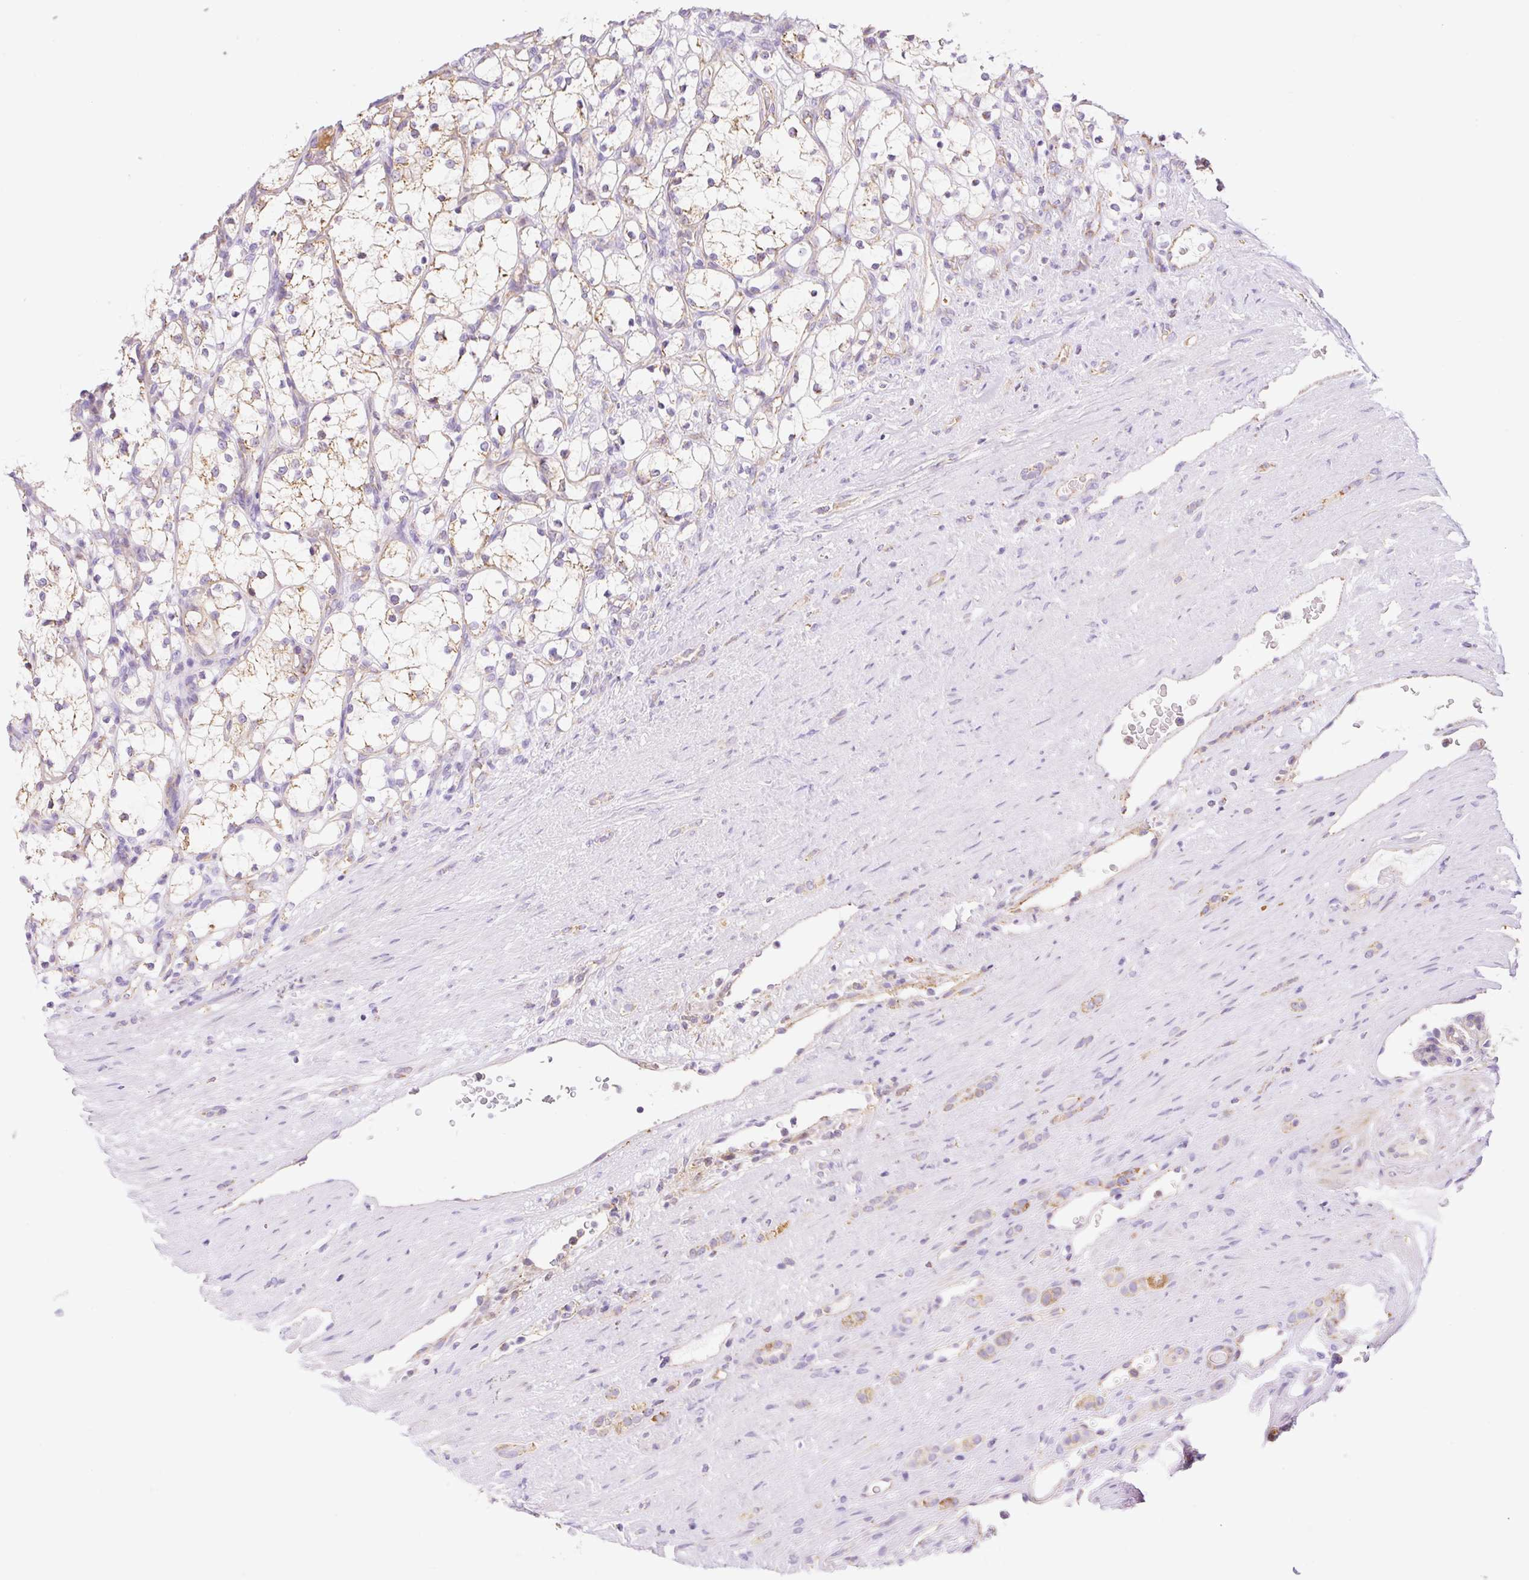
{"staining": {"intensity": "weak", "quantity": "25%-75%", "location": "cytoplasmic/membranous"}, "tissue": "renal cancer", "cell_type": "Tumor cells", "image_type": "cancer", "snomed": [{"axis": "morphology", "description": "Adenocarcinoma, NOS"}, {"axis": "topography", "description": "Kidney"}], "caption": "Renal adenocarcinoma tissue displays weak cytoplasmic/membranous positivity in about 25%-75% of tumor cells", "gene": "ESAM", "patient": {"sex": "female", "age": 69}}